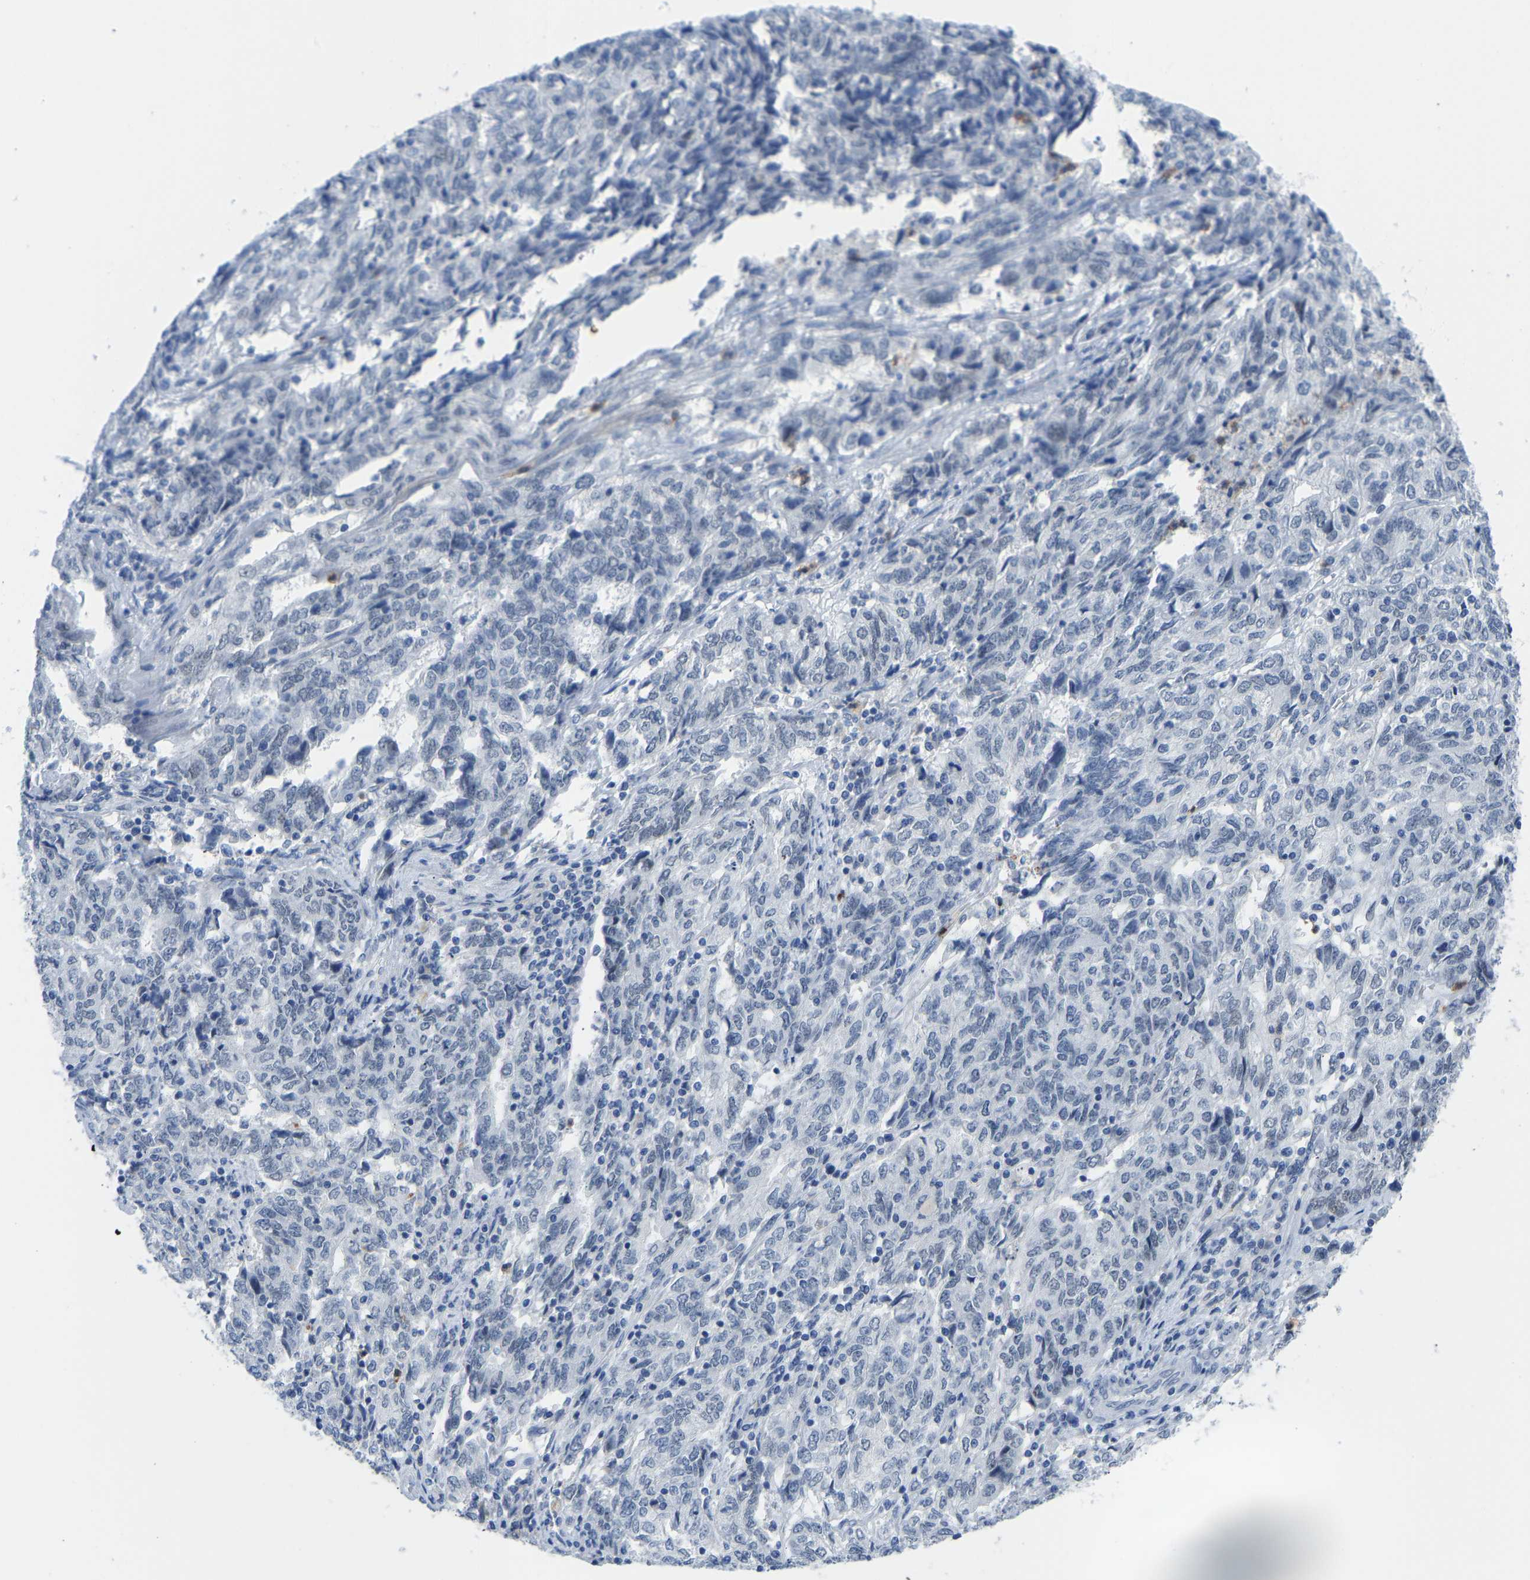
{"staining": {"intensity": "negative", "quantity": "none", "location": "none"}, "tissue": "endometrial cancer", "cell_type": "Tumor cells", "image_type": "cancer", "snomed": [{"axis": "morphology", "description": "Adenocarcinoma, NOS"}, {"axis": "topography", "description": "Endometrium"}], "caption": "A photomicrograph of endometrial cancer (adenocarcinoma) stained for a protein exhibits no brown staining in tumor cells.", "gene": "TXNDC2", "patient": {"sex": "female", "age": 80}}